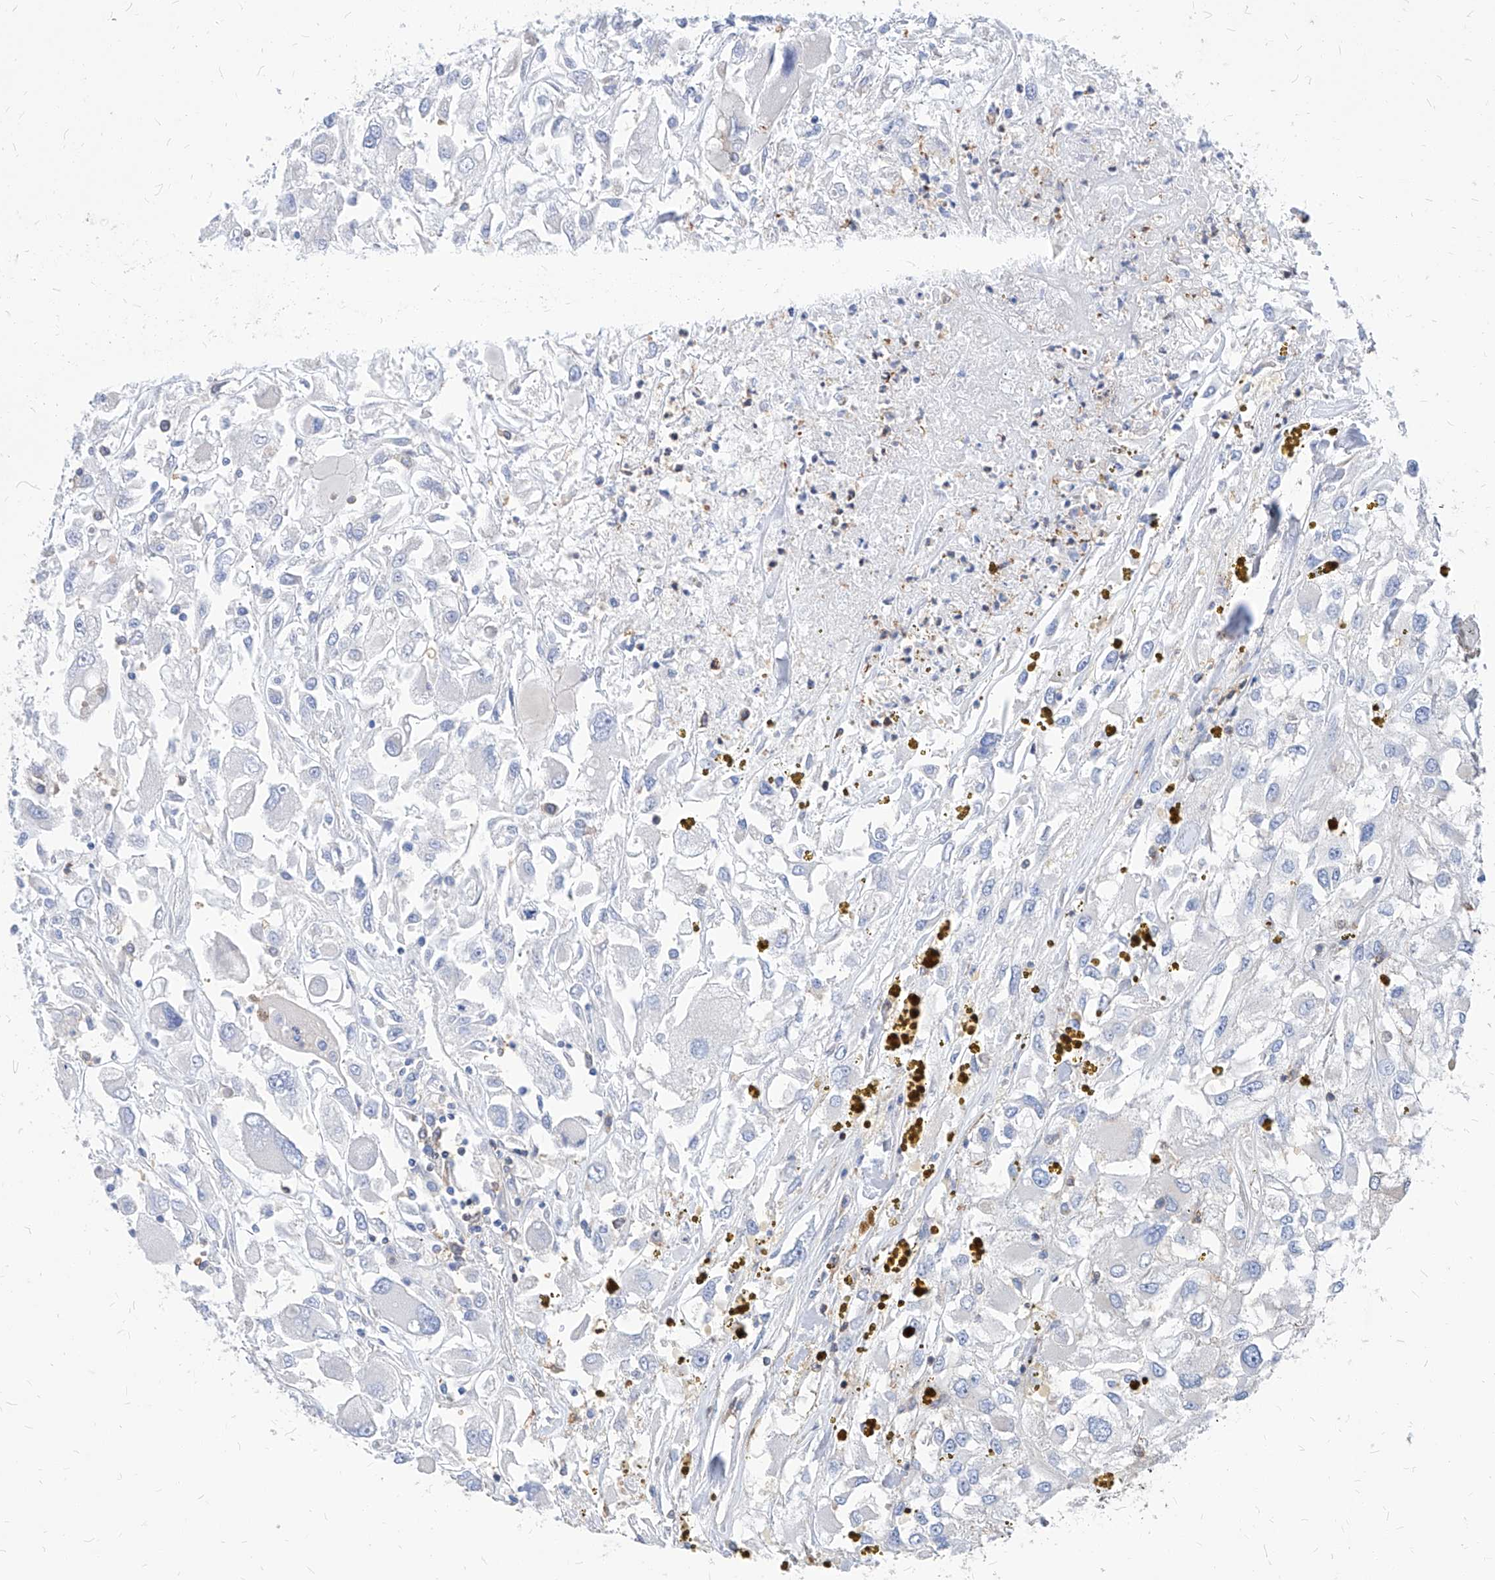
{"staining": {"intensity": "negative", "quantity": "none", "location": "none"}, "tissue": "renal cancer", "cell_type": "Tumor cells", "image_type": "cancer", "snomed": [{"axis": "morphology", "description": "Adenocarcinoma, NOS"}, {"axis": "topography", "description": "Kidney"}], "caption": "Adenocarcinoma (renal) was stained to show a protein in brown. There is no significant expression in tumor cells.", "gene": "ABRACL", "patient": {"sex": "female", "age": 52}}